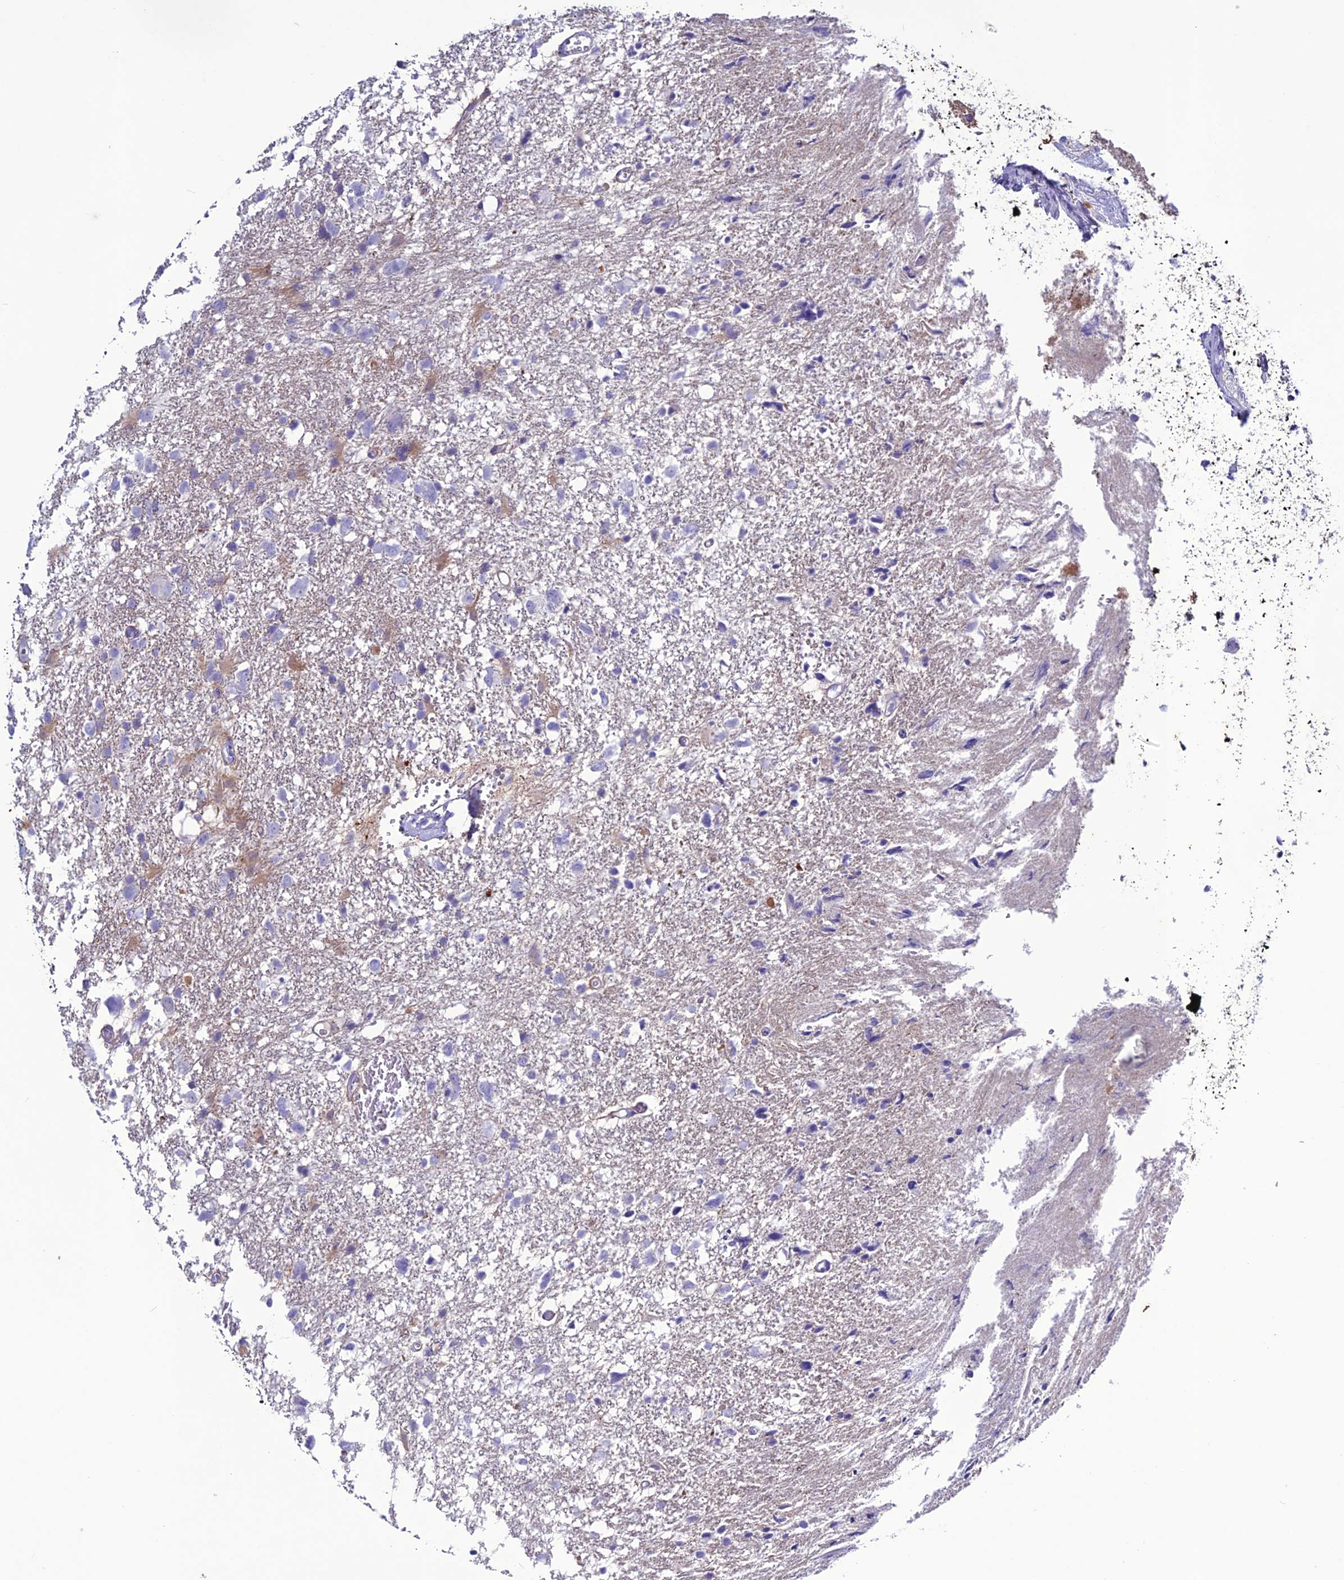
{"staining": {"intensity": "negative", "quantity": "none", "location": "none"}, "tissue": "glioma", "cell_type": "Tumor cells", "image_type": "cancer", "snomed": [{"axis": "morphology", "description": "Glioma, malignant, High grade"}, {"axis": "topography", "description": "Brain"}], "caption": "High magnification brightfield microscopy of glioma stained with DAB (3,3'-diaminobenzidine) (brown) and counterstained with hematoxylin (blue): tumor cells show no significant positivity.", "gene": "CLEC2L", "patient": {"sex": "male", "age": 61}}